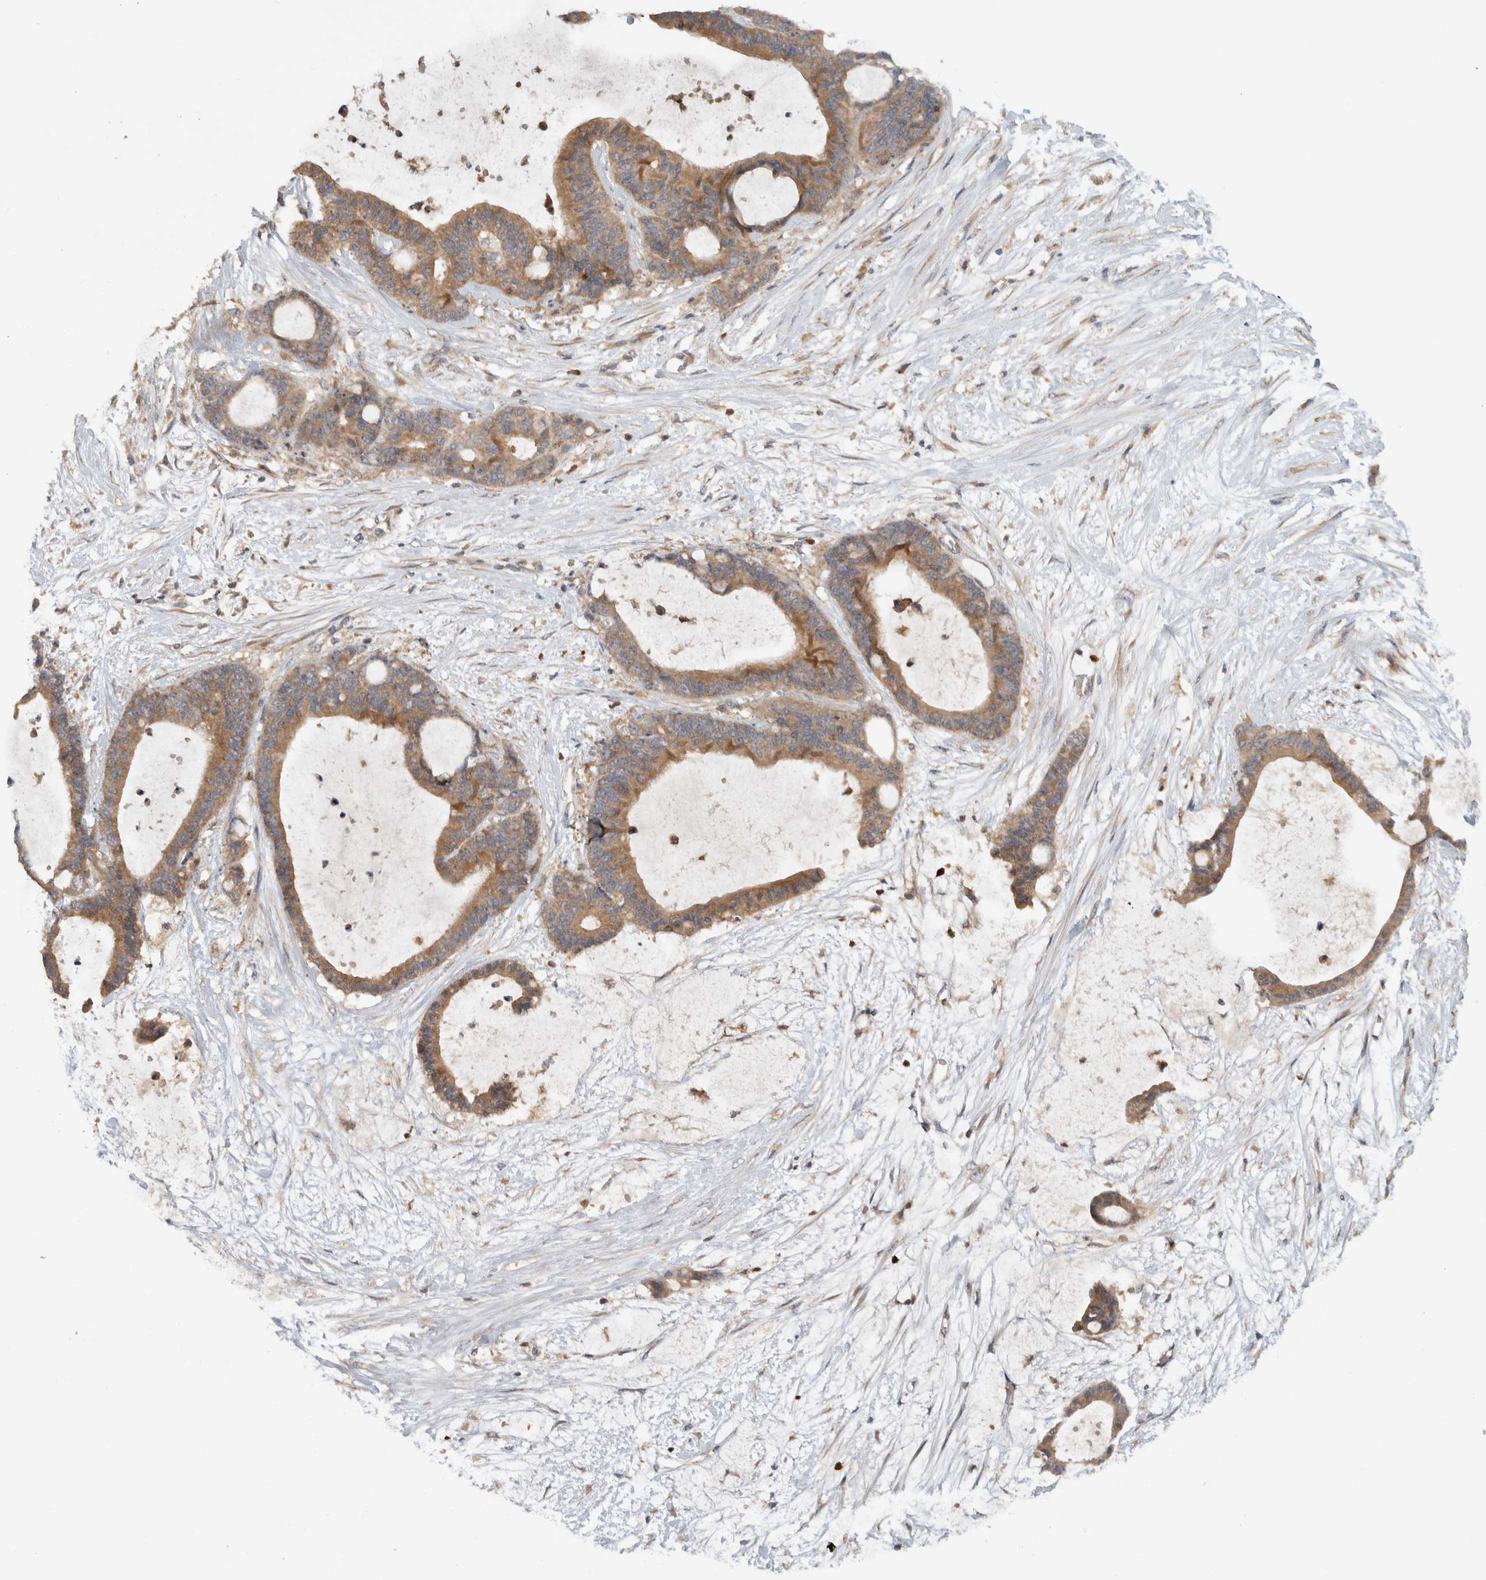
{"staining": {"intensity": "moderate", "quantity": ">75%", "location": "cytoplasmic/membranous"}, "tissue": "liver cancer", "cell_type": "Tumor cells", "image_type": "cancer", "snomed": [{"axis": "morphology", "description": "Cholangiocarcinoma"}, {"axis": "topography", "description": "Liver"}], "caption": "Brown immunohistochemical staining in cholangiocarcinoma (liver) exhibits moderate cytoplasmic/membranous staining in approximately >75% of tumor cells.", "gene": "VEPH1", "patient": {"sex": "female", "age": 73}}